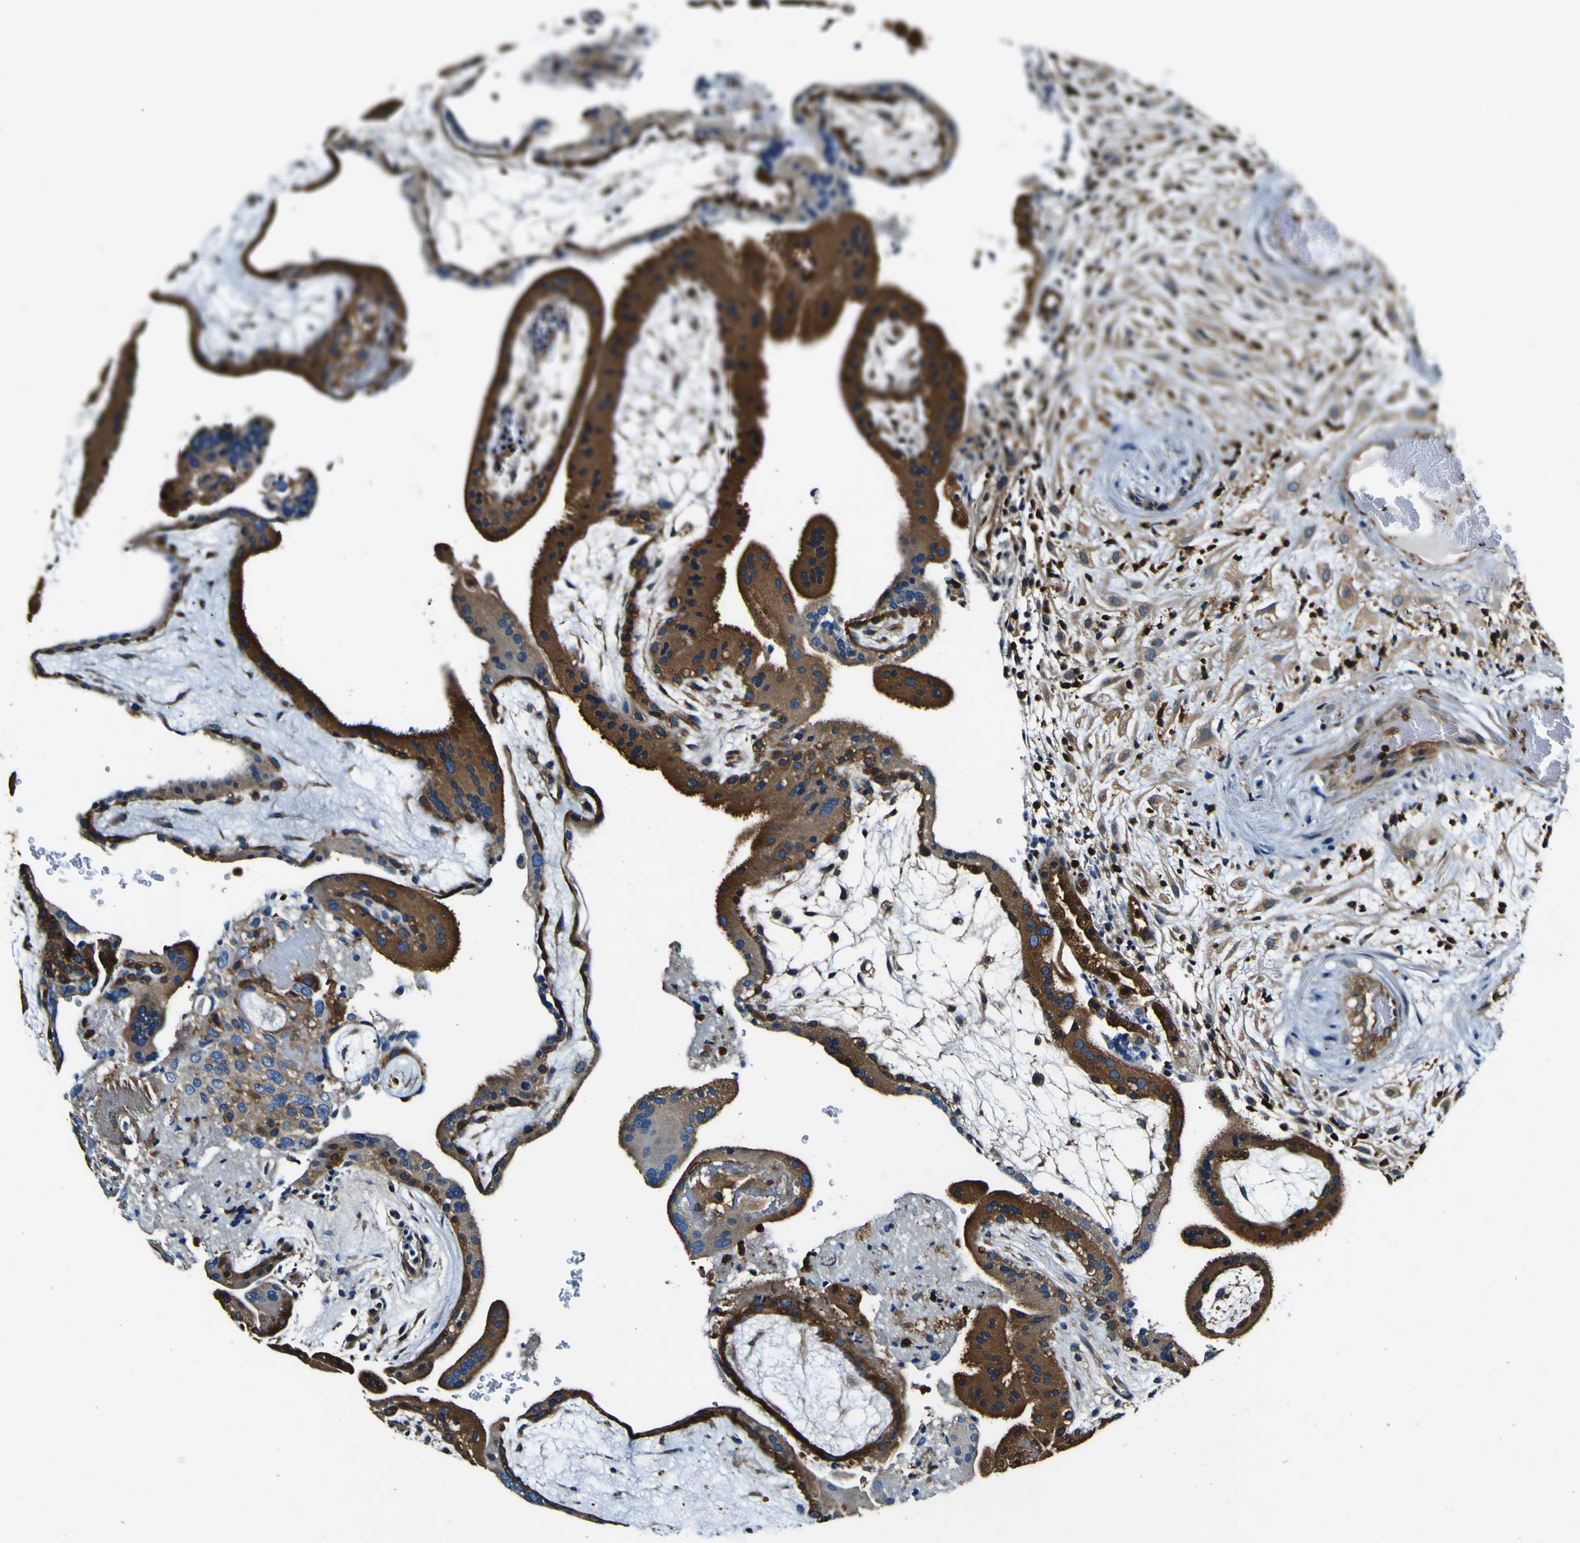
{"staining": {"intensity": "weak", "quantity": ">75%", "location": "cytoplasmic/membranous"}, "tissue": "placenta", "cell_type": "Decidual cells", "image_type": "normal", "snomed": [{"axis": "morphology", "description": "Normal tissue, NOS"}, {"axis": "topography", "description": "Placenta"}], "caption": "Placenta stained with a protein marker demonstrates weak staining in decidual cells.", "gene": "RHOT2", "patient": {"sex": "female", "age": 19}}